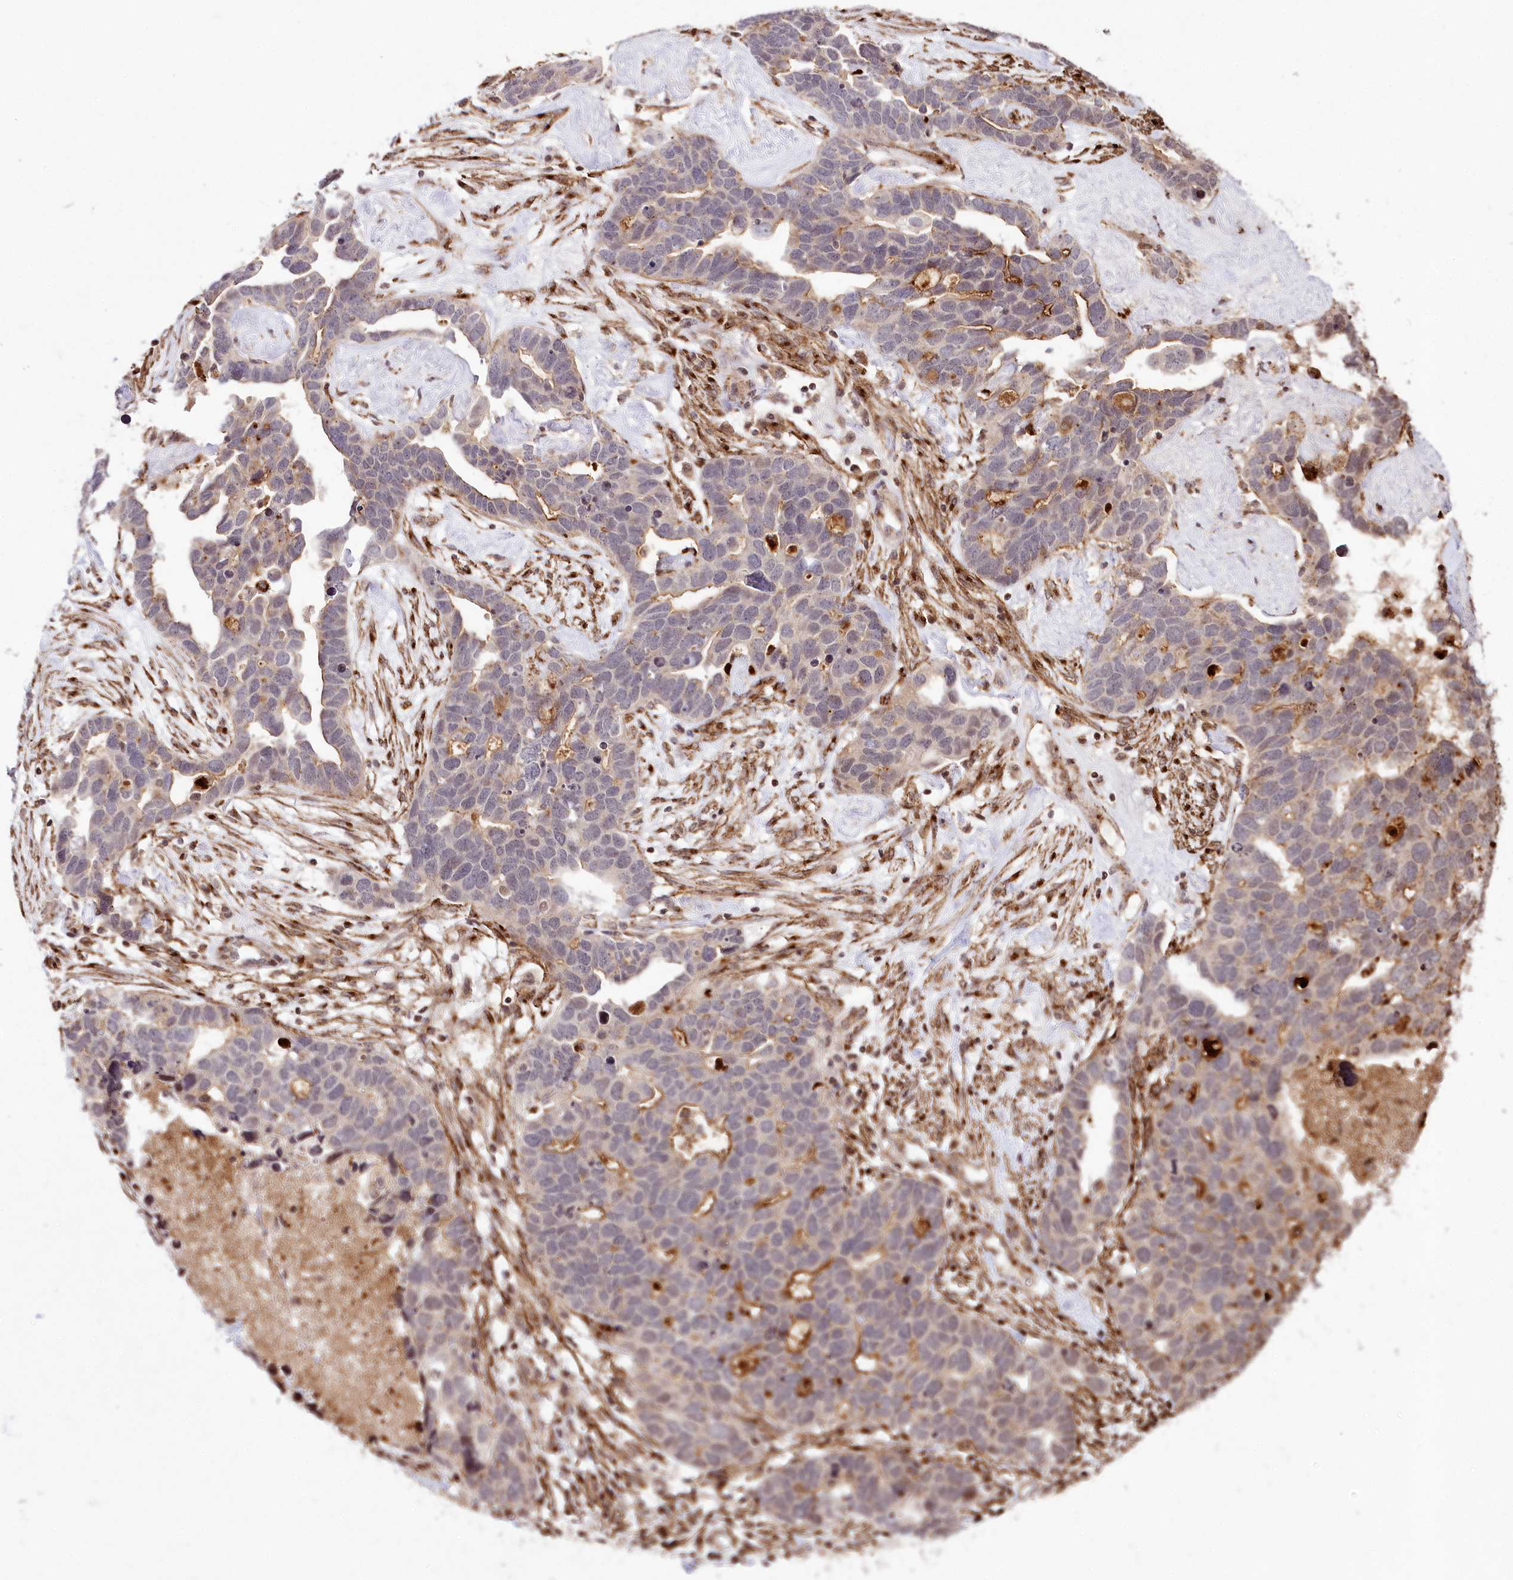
{"staining": {"intensity": "moderate", "quantity": "<25%", "location": "cytoplasmic/membranous"}, "tissue": "ovarian cancer", "cell_type": "Tumor cells", "image_type": "cancer", "snomed": [{"axis": "morphology", "description": "Cystadenocarcinoma, serous, NOS"}, {"axis": "topography", "description": "Ovary"}], "caption": "Immunohistochemical staining of human ovarian cancer demonstrates low levels of moderate cytoplasmic/membranous protein expression in approximately <25% of tumor cells. Ihc stains the protein in brown and the nuclei are stained blue.", "gene": "HOXC8", "patient": {"sex": "female", "age": 54}}